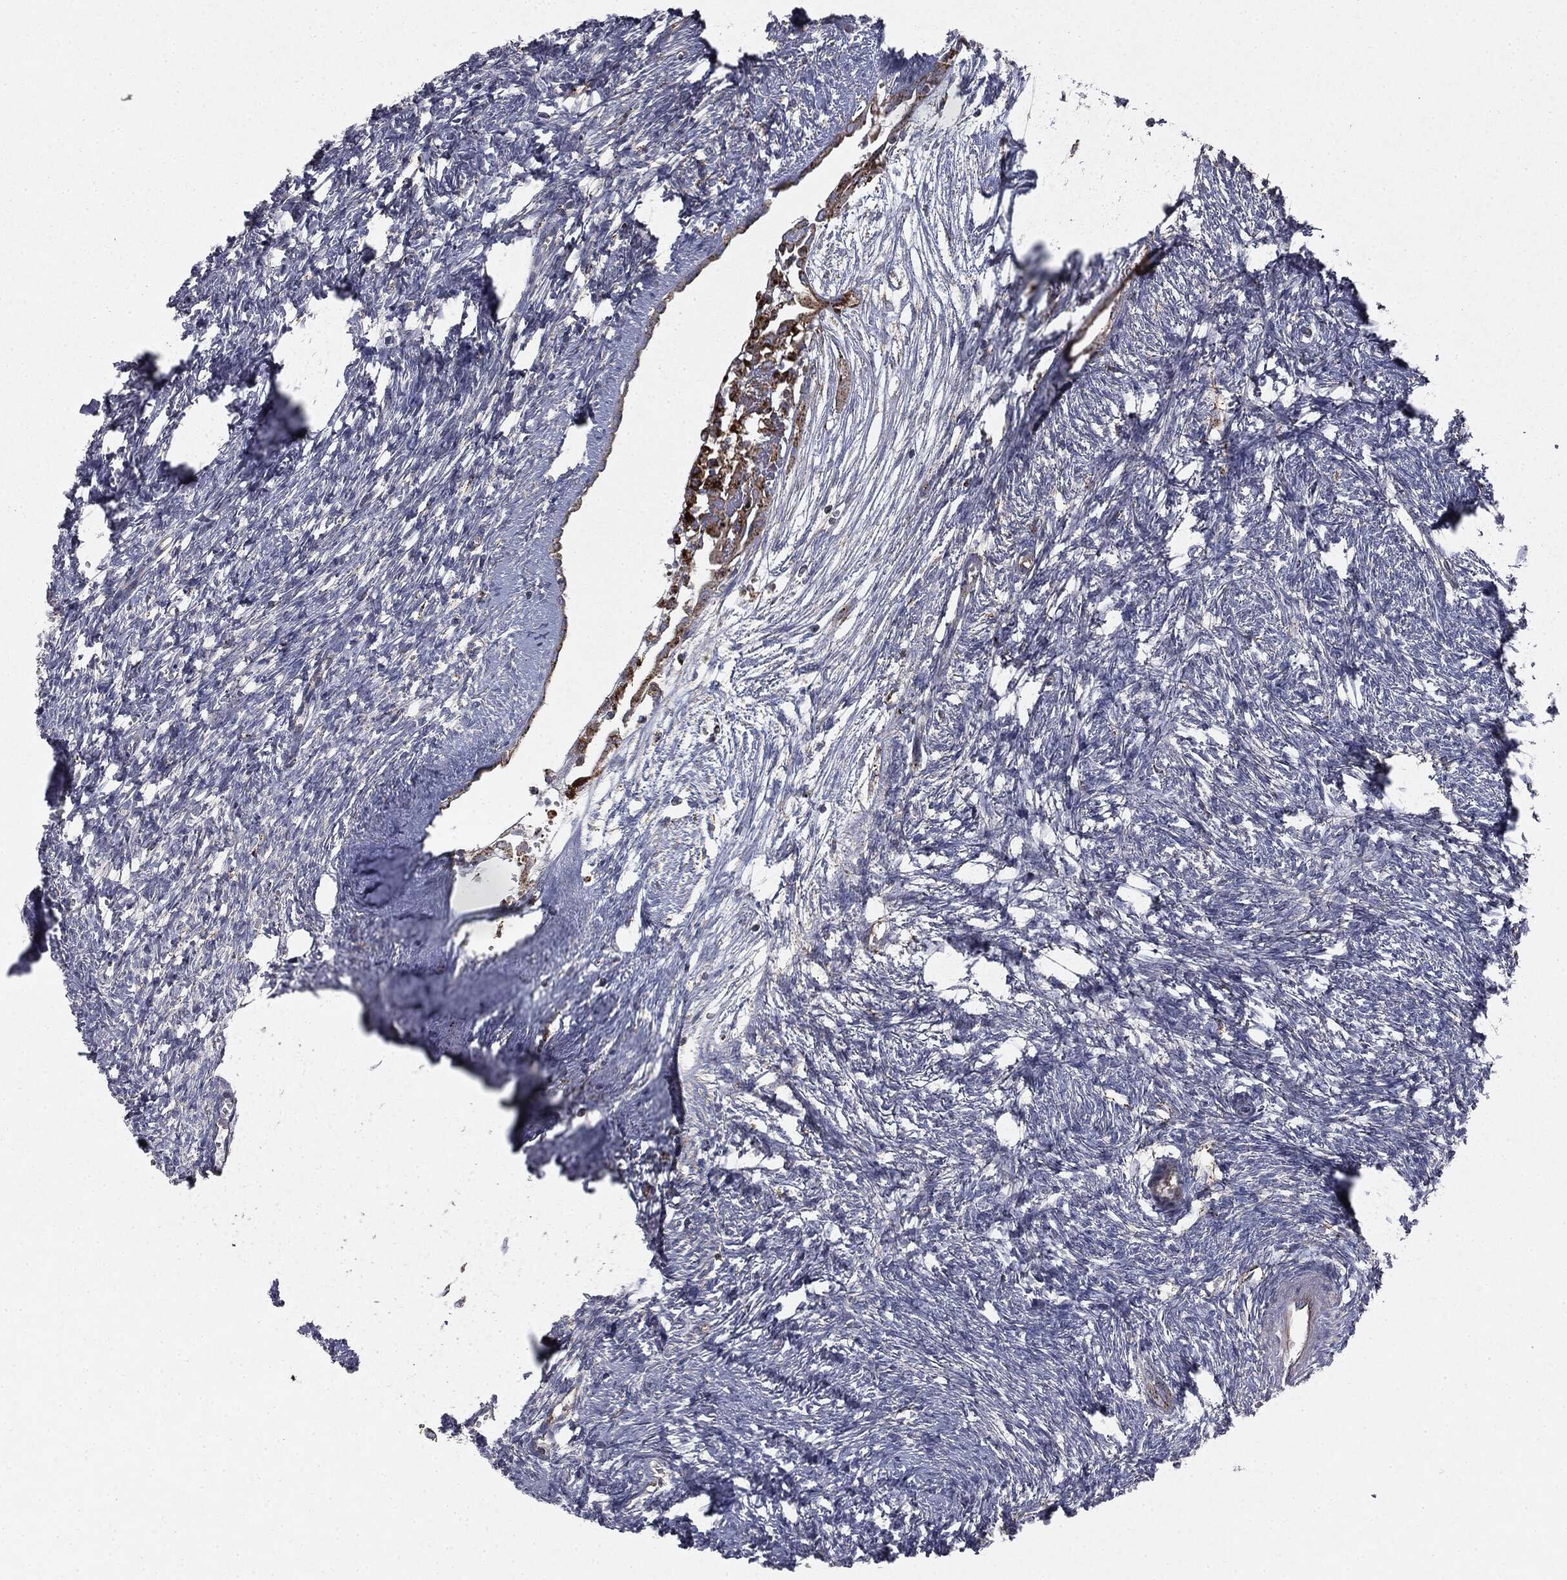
{"staining": {"intensity": "weak", "quantity": ">75%", "location": "cytoplasmic/membranous"}, "tissue": "ovary", "cell_type": "Follicle cells", "image_type": "normal", "snomed": [{"axis": "morphology", "description": "Normal tissue, NOS"}, {"axis": "topography", "description": "Fallopian tube"}, {"axis": "topography", "description": "Ovary"}], "caption": "Immunohistochemistry (IHC) of benign human ovary demonstrates low levels of weak cytoplasmic/membranous positivity in about >75% of follicle cells.", "gene": "CTSA", "patient": {"sex": "female", "age": 33}}